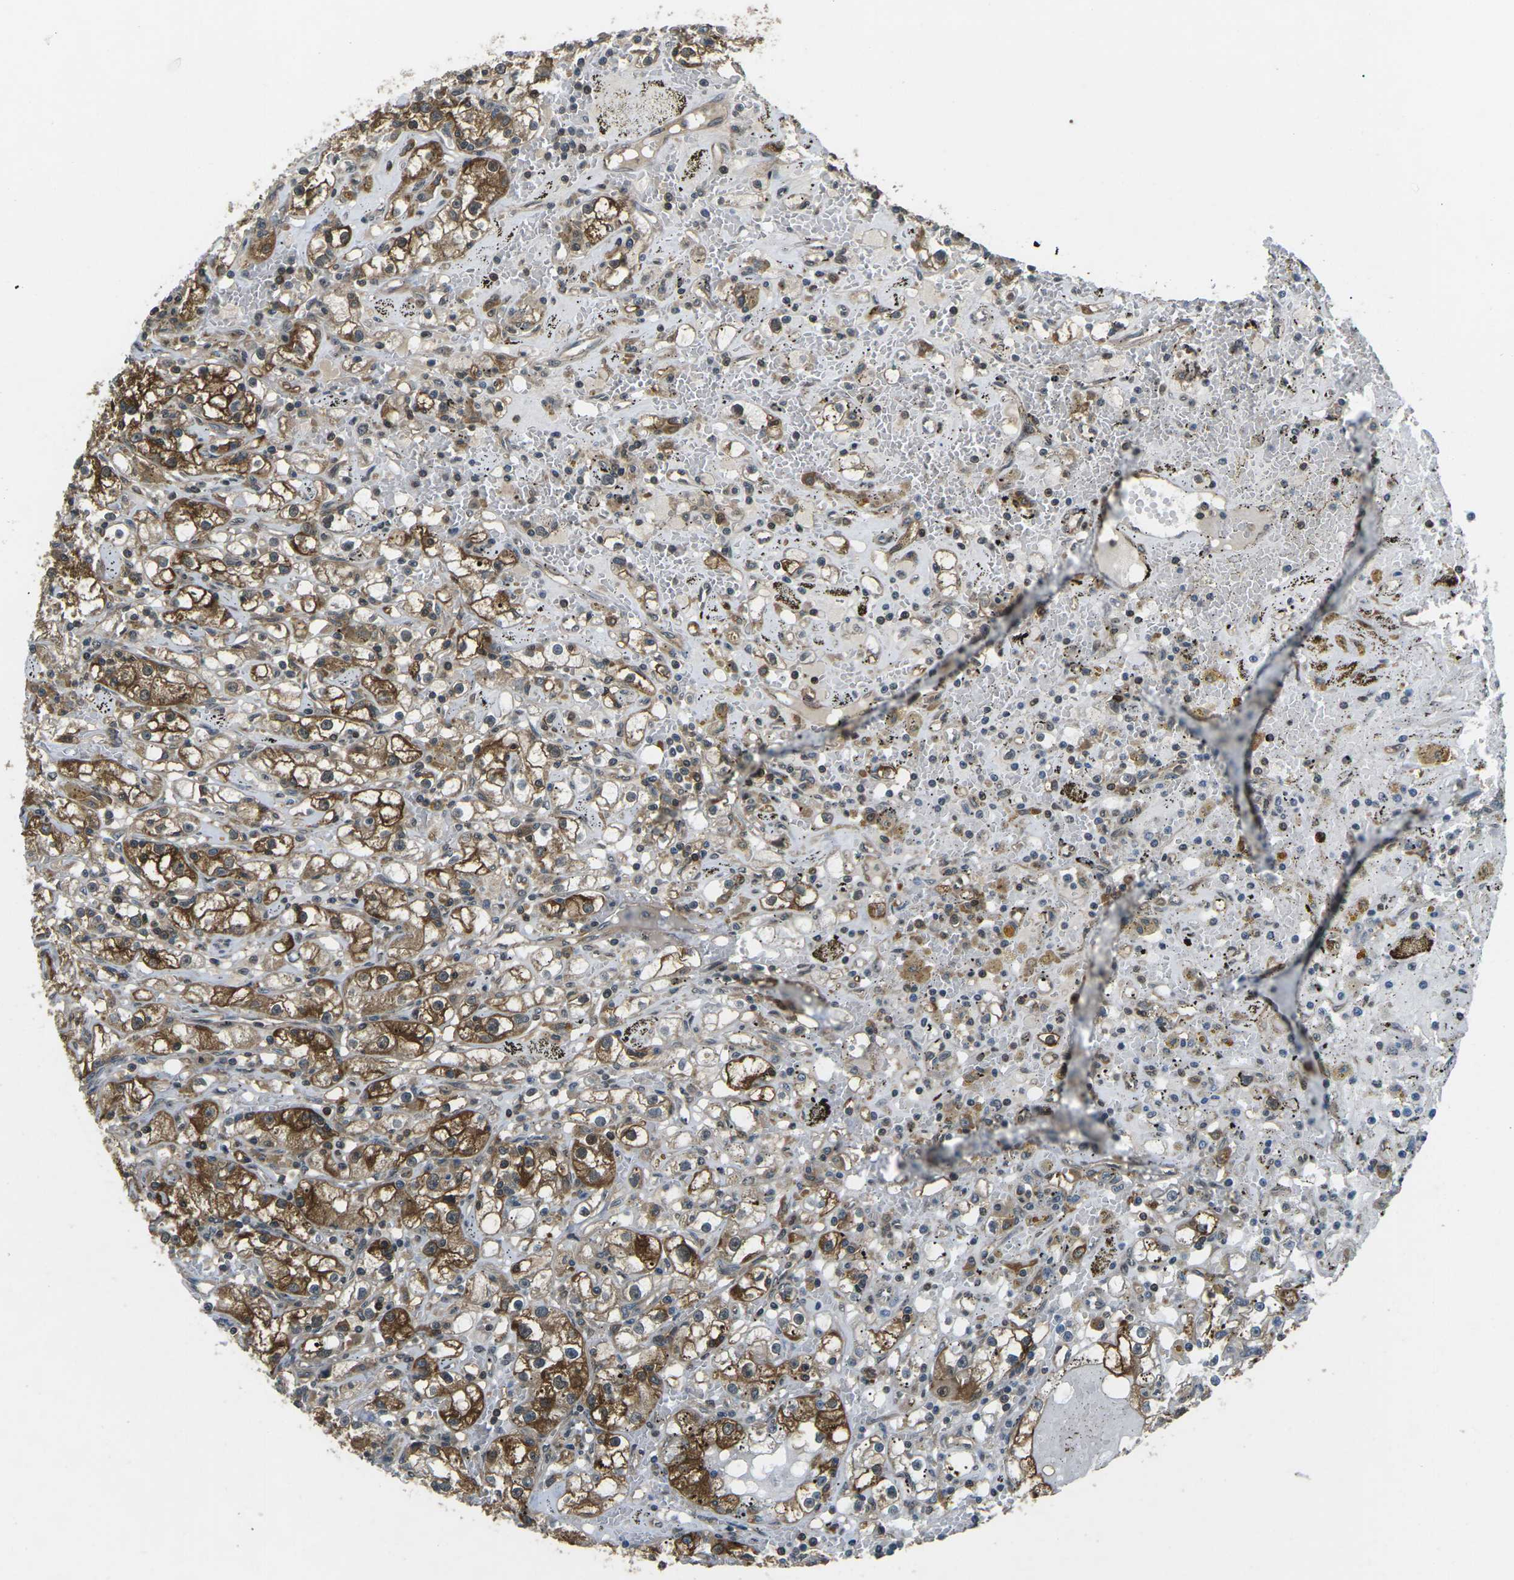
{"staining": {"intensity": "strong", "quantity": "25%-75%", "location": "cytoplasmic/membranous,nuclear"}, "tissue": "renal cancer", "cell_type": "Tumor cells", "image_type": "cancer", "snomed": [{"axis": "morphology", "description": "Adenocarcinoma, NOS"}, {"axis": "topography", "description": "Kidney"}], "caption": "High-magnification brightfield microscopy of renal cancer (adenocarcinoma) stained with DAB (brown) and counterstained with hematoxylin (blue). tumor cells exhibit strong cytoplasmic/membranous and nuclear positivity is identified in about25%-75% of cells. The staining was performed using DAB (3,3'-diaminobenzidine), with brown indicating positive protein expression. Nuclei are stained blue with hematoxylin.", "gene": "PIEZO2", "patient": {"sex": "male", "age": 56}}